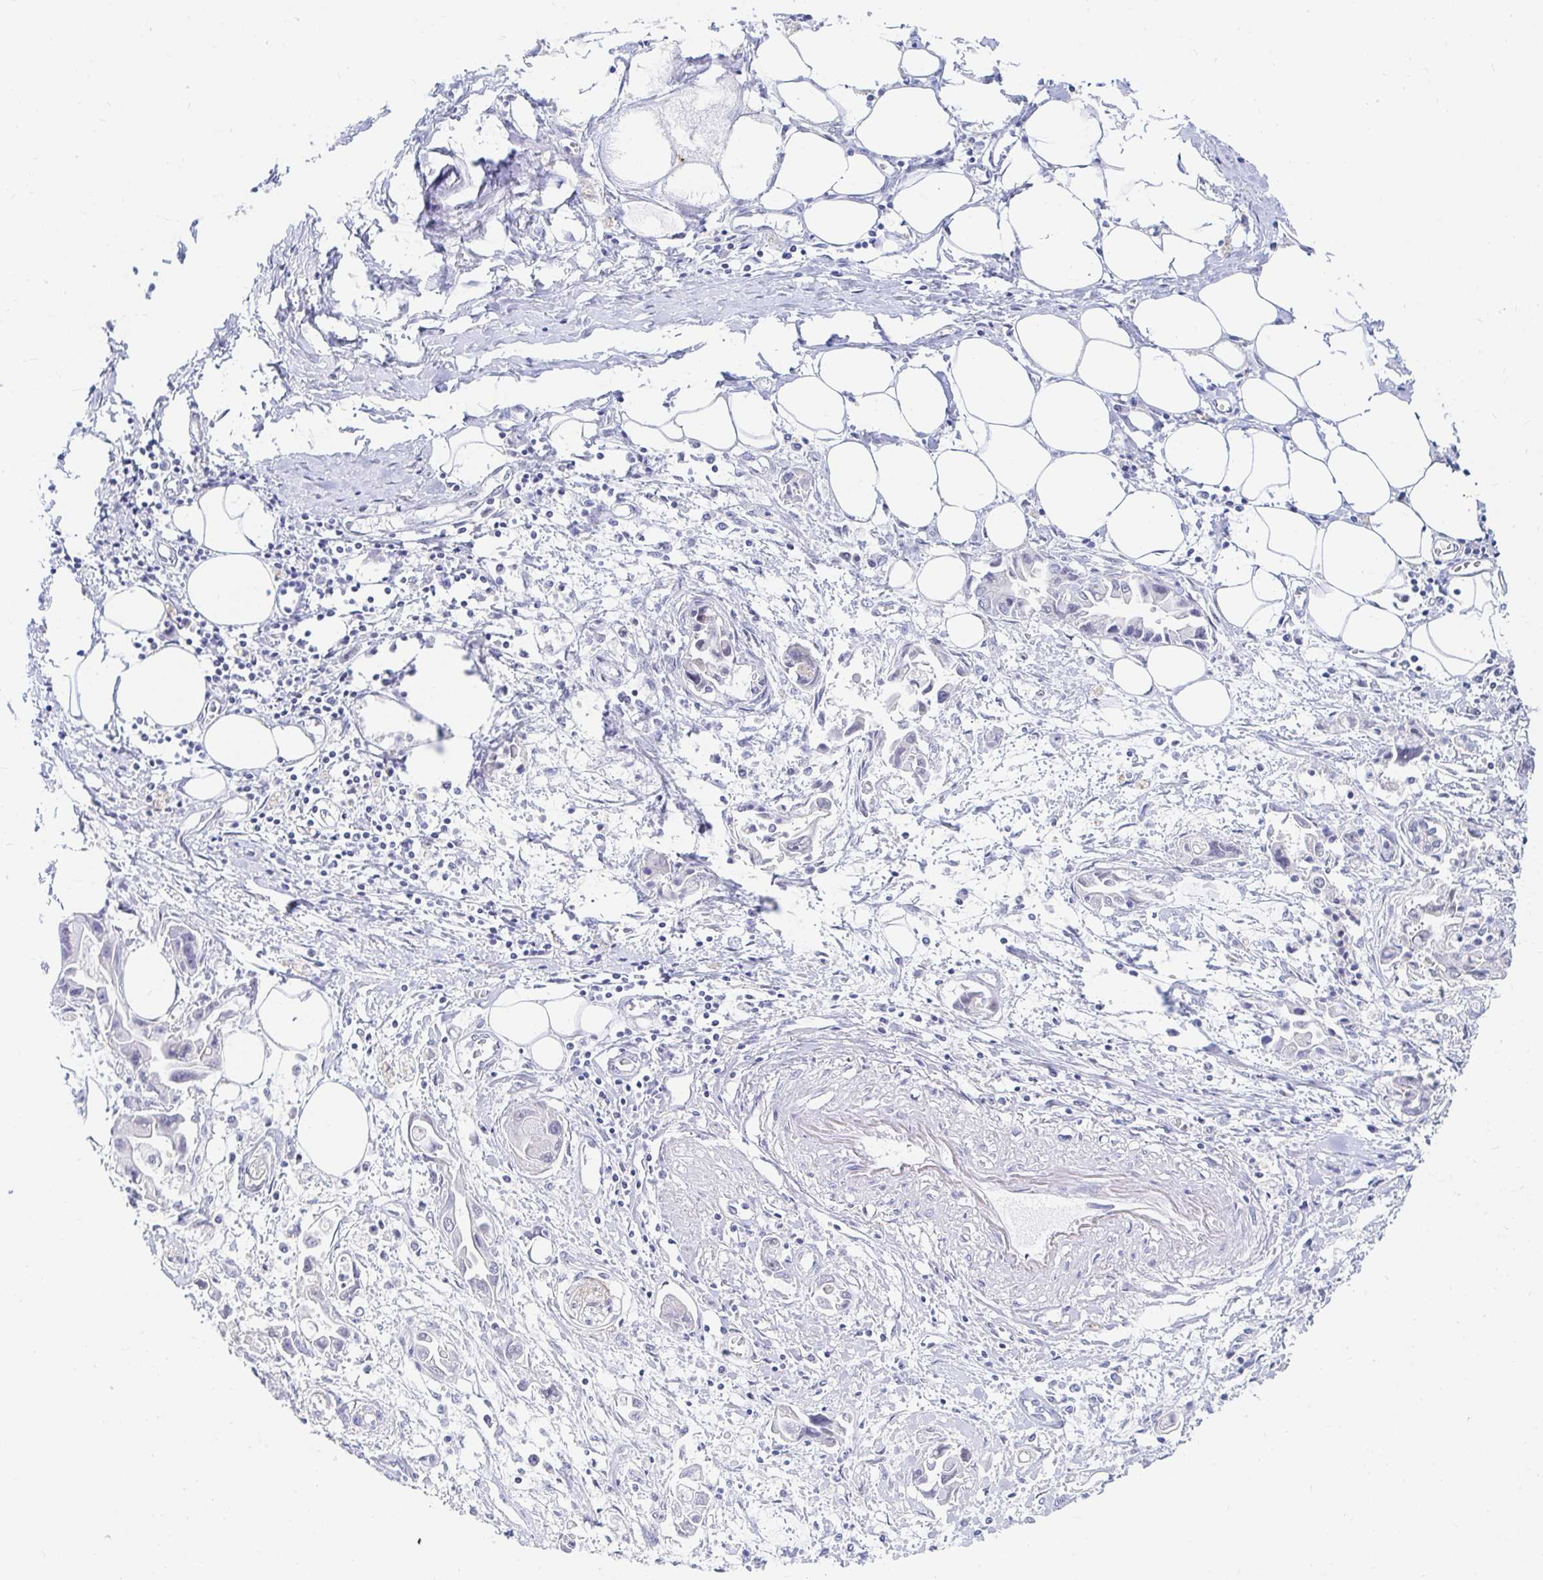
{"staining": {"intensity": "negative", "quantity": "none", "location": "none"}, "tissue": "pancreatic cancer", "cell_type": "Tumor cells", "image_type": "cancer", "snomed": [{"axis": "morphology", "description": "Adenocarcinoma, NOS"}, {"axis": "topography", "description": "Pancreas"}], "caption": "The histopathology image displays no staining of tumor cells in adenocarcinoma (pancreatic).", "gene": "COL28A1", "patient": {"sex": "male", "age": 84}}